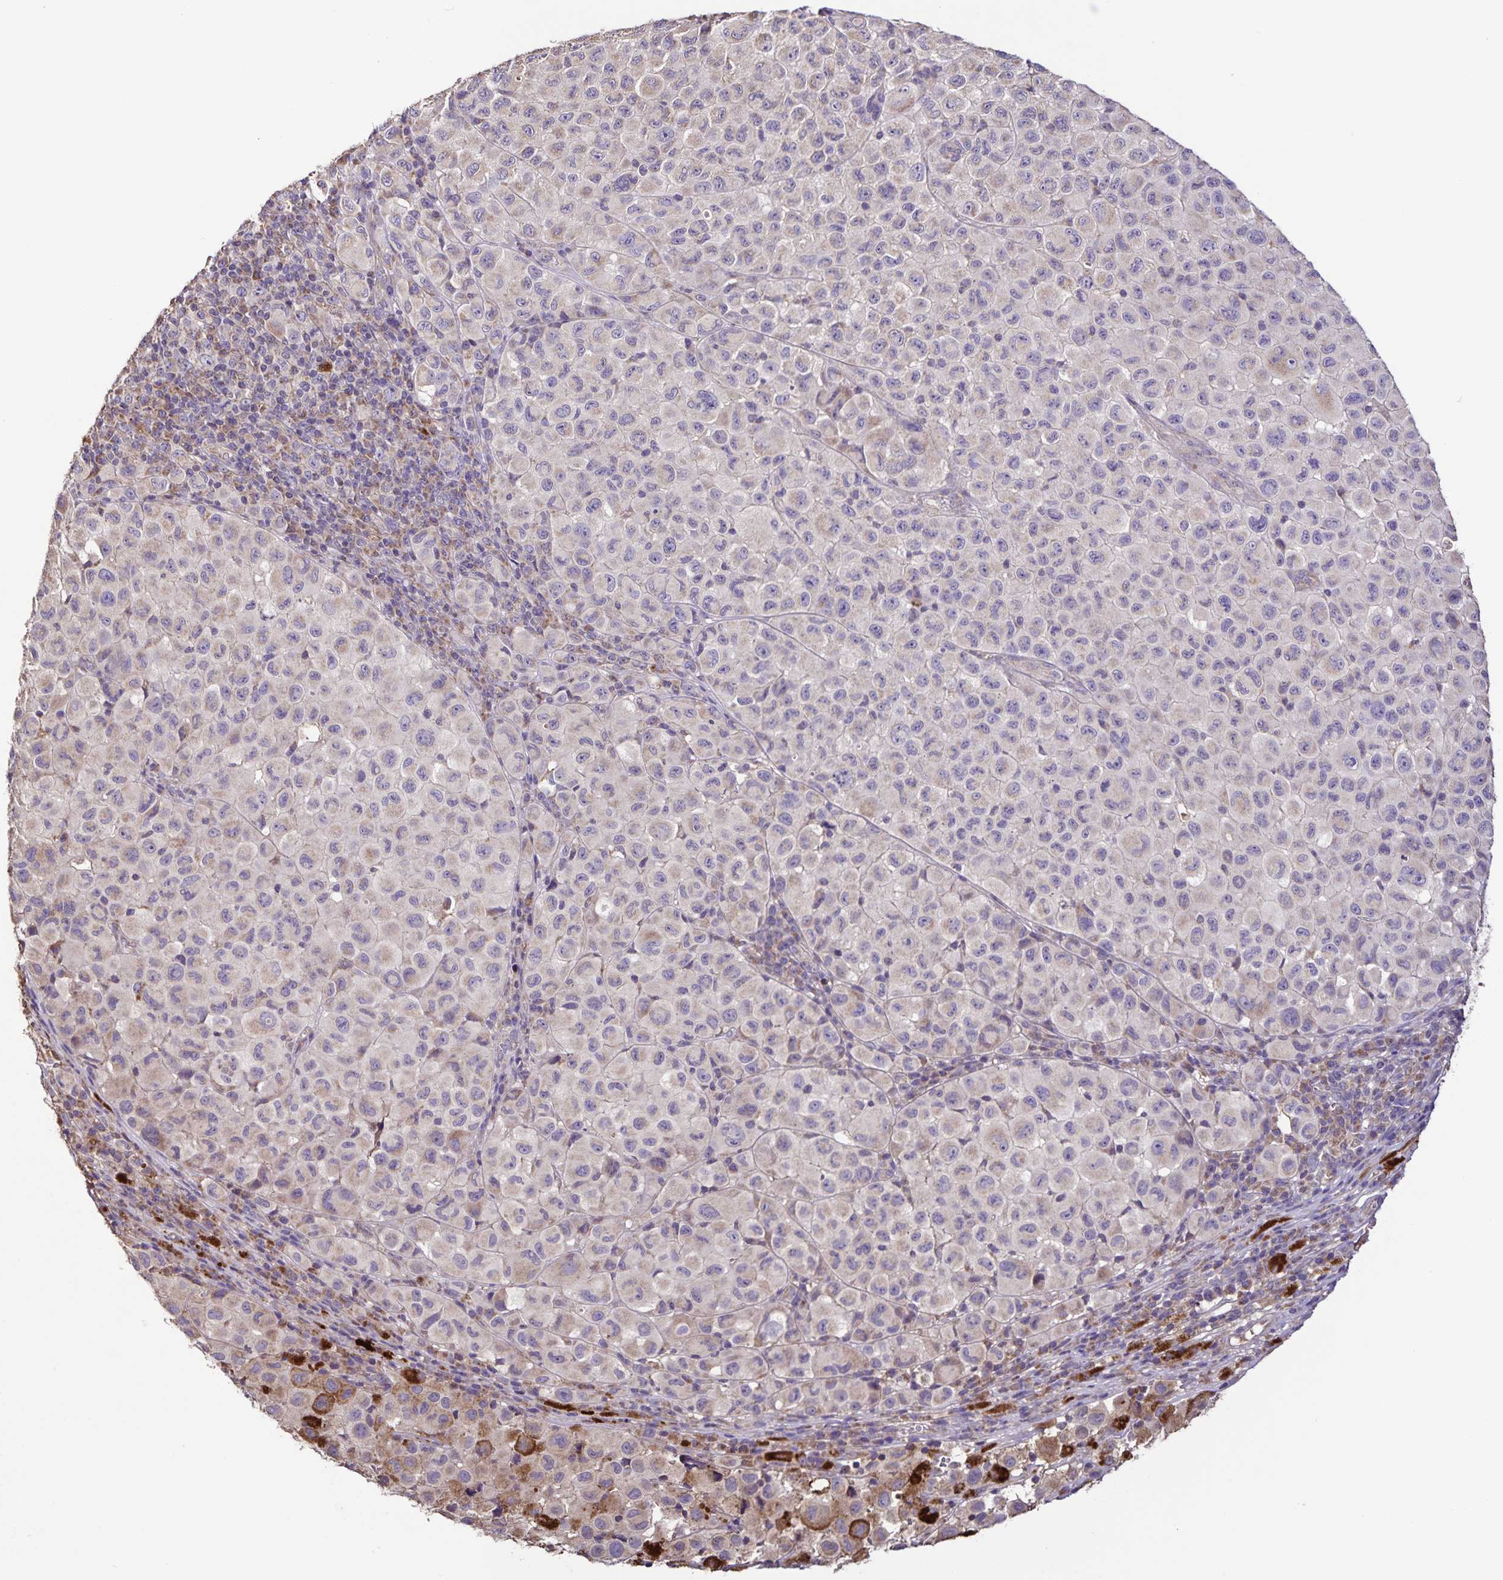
{"staining": {"intensity": "moderate", "quantity": "<25%", "location": "cytoplasmic/membranous"}, "tissue": "melanoma", "cell_type": "Tumor cells", "image_type": "cancer", "snomed": [{"axis": "morphology", "description": "Malignant melanoma, NOS"}, {"axis": "topography", "description": "Skin"}], "caption": "Melanoma stained with a brown dye demonstrates moderate cytoplasmic/membranous positive staining in approximately <25% of tumor cells.", "gene": "MAN1A1", "patient": {"sex": "male", "age": 93}}